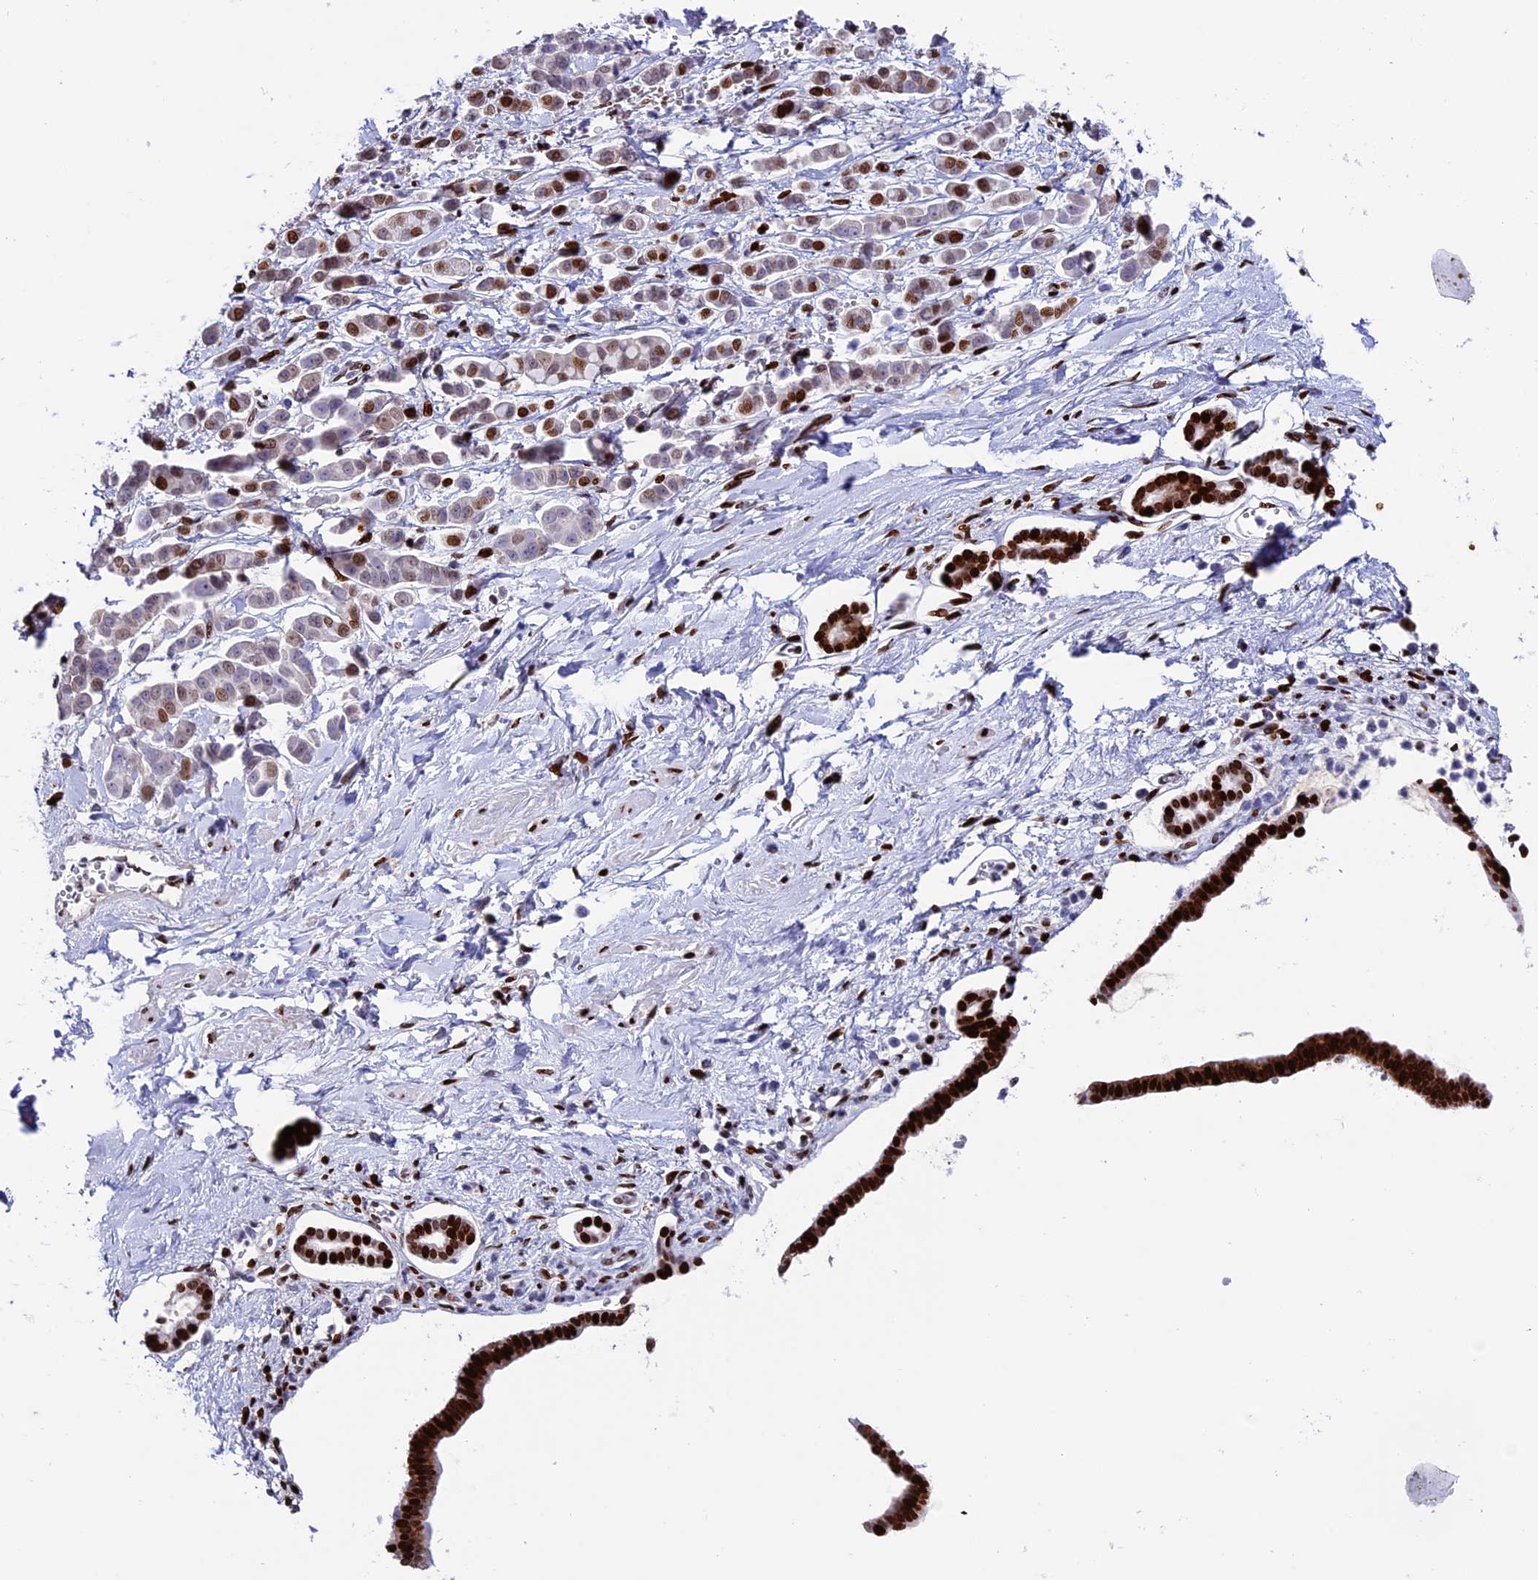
{"staining": {"intensity": "strong", "quantity": "25%-75%", "location": "nuclear"}, "tissue": "pancreatic cancer", "cell_type": "Tumor cells", "image_type": "cancer", "snomed": [{"axis": "morphology", "description": "Normal tissue, NOS"}, {"axis": "morphology", "description": "Adenocarcinoma, NOS"}, {"axis": "topography", "description": "Pancreas"}], "caption": "This photomicrograph shows immunohistochemistry staining of human adenocarcinoma (pancreatic), with high strong nuclear expression in approximately 25%-75% of tumor cells.", "gene": "BTBD3", "patient": {"sex": "female", "age": 64}}